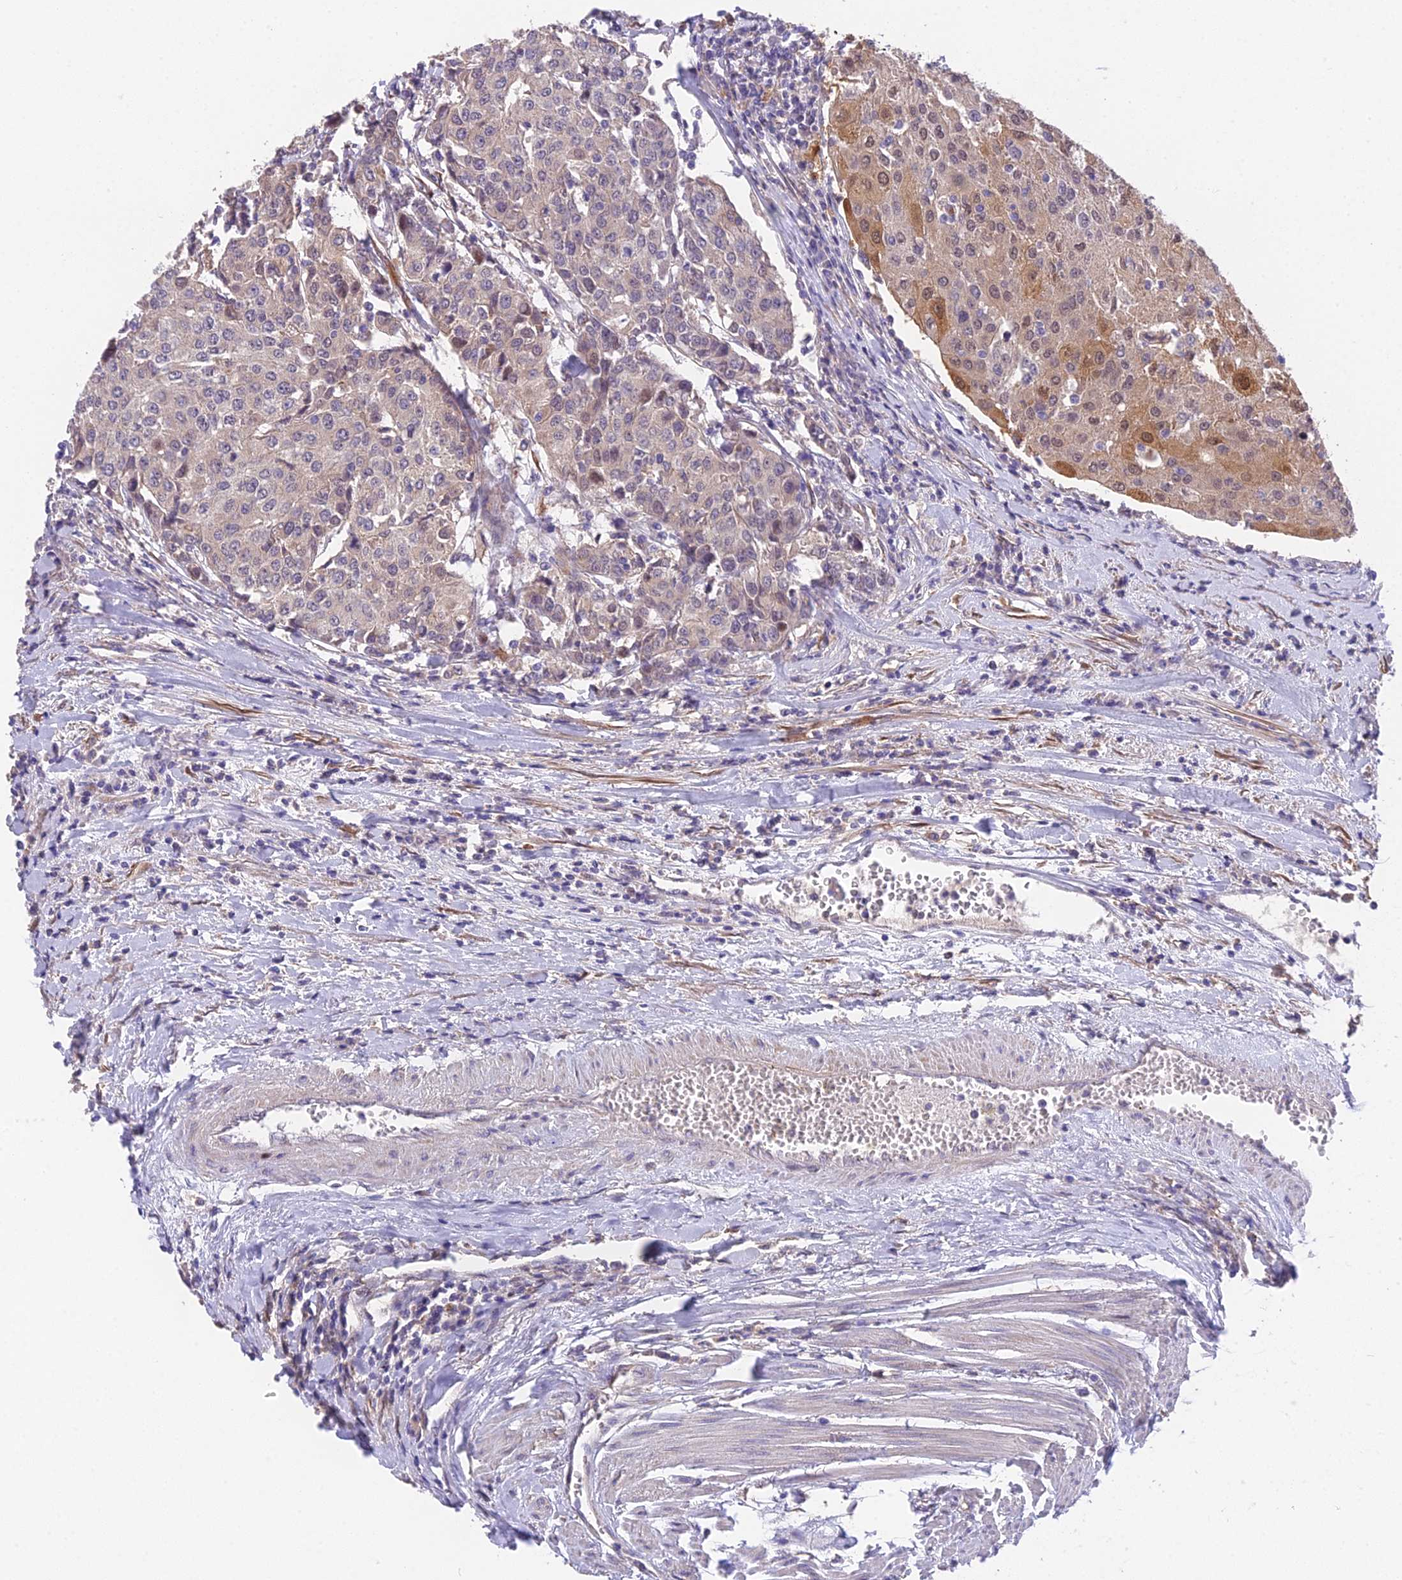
{"staining": {"intensity": "weak", "quantity": "<25%", "location": "cytoplasmic/membranous"}, "tissue": "urothelial cancer", "cell_type": "Tumor cells", "image_type": "cancer", "snomed": [{"axis": "morphology", "description": "Urothelial carcinoma, High grade"}, {"axis": "topography", "description": "Urinary bladder"}], "caption": "Tumor cells show no significant positivity in urothelial carcinoma (high-grade).", "gene": "PUS10", "patient": {"sex": "female", "age": 85}}